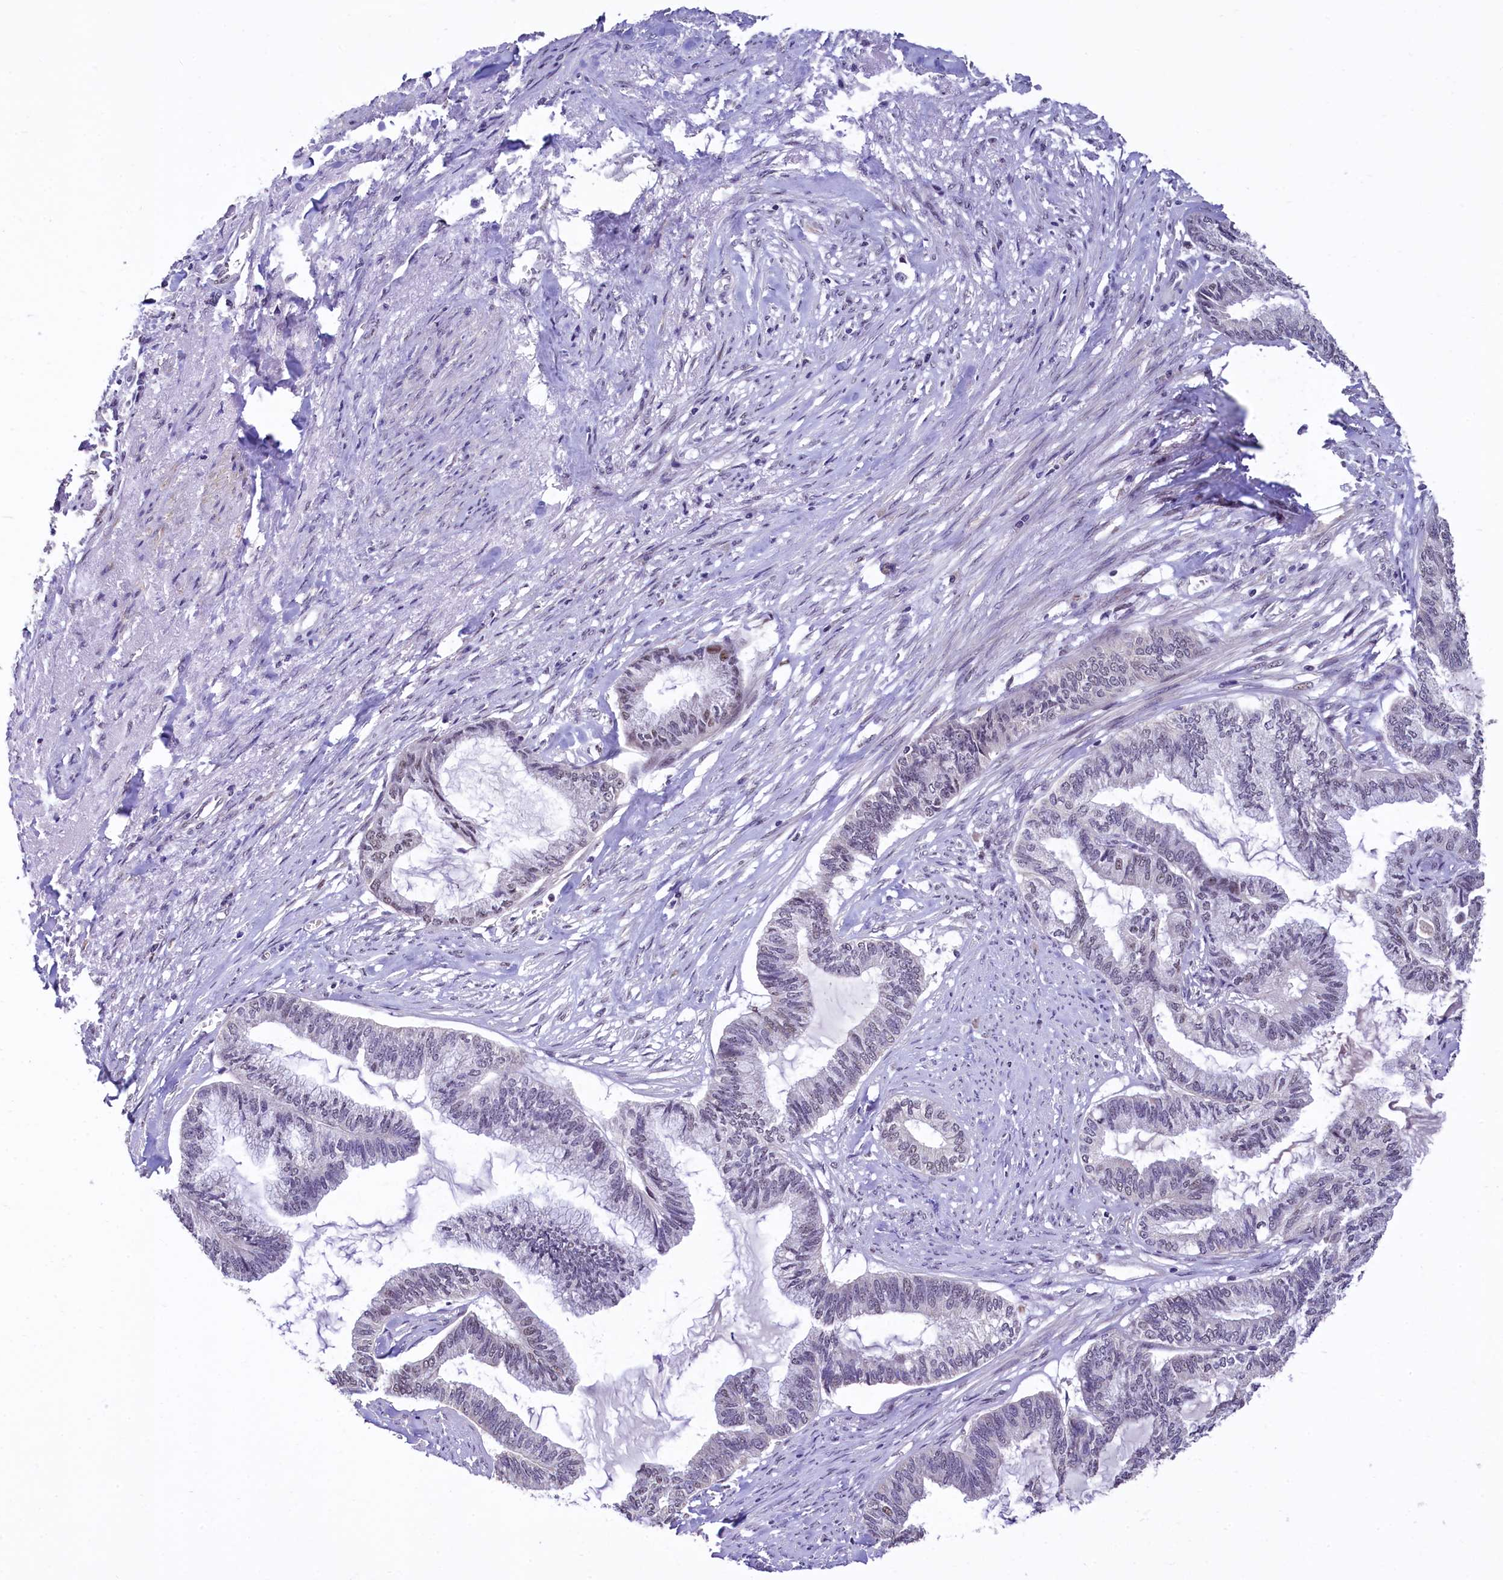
{"staining": {"intensity": "weak", "quantity": "<25%", "location": "nuclear"}, "tissue": "endometrial cancer", "cell_type": "Tumor cells", "image_type": "cancer", "snomed": [{"axis": "morphology", "description": "Adenocarcinoma, NOS"}, {"axis": "topography", "description": "Endometrium"}], "caption": "Immunohistochemistry of endometrial cancer reveals no positivity in tumor cells.", "gene": "HECTD4", "patient": {"sex": "female", "age": 86}}